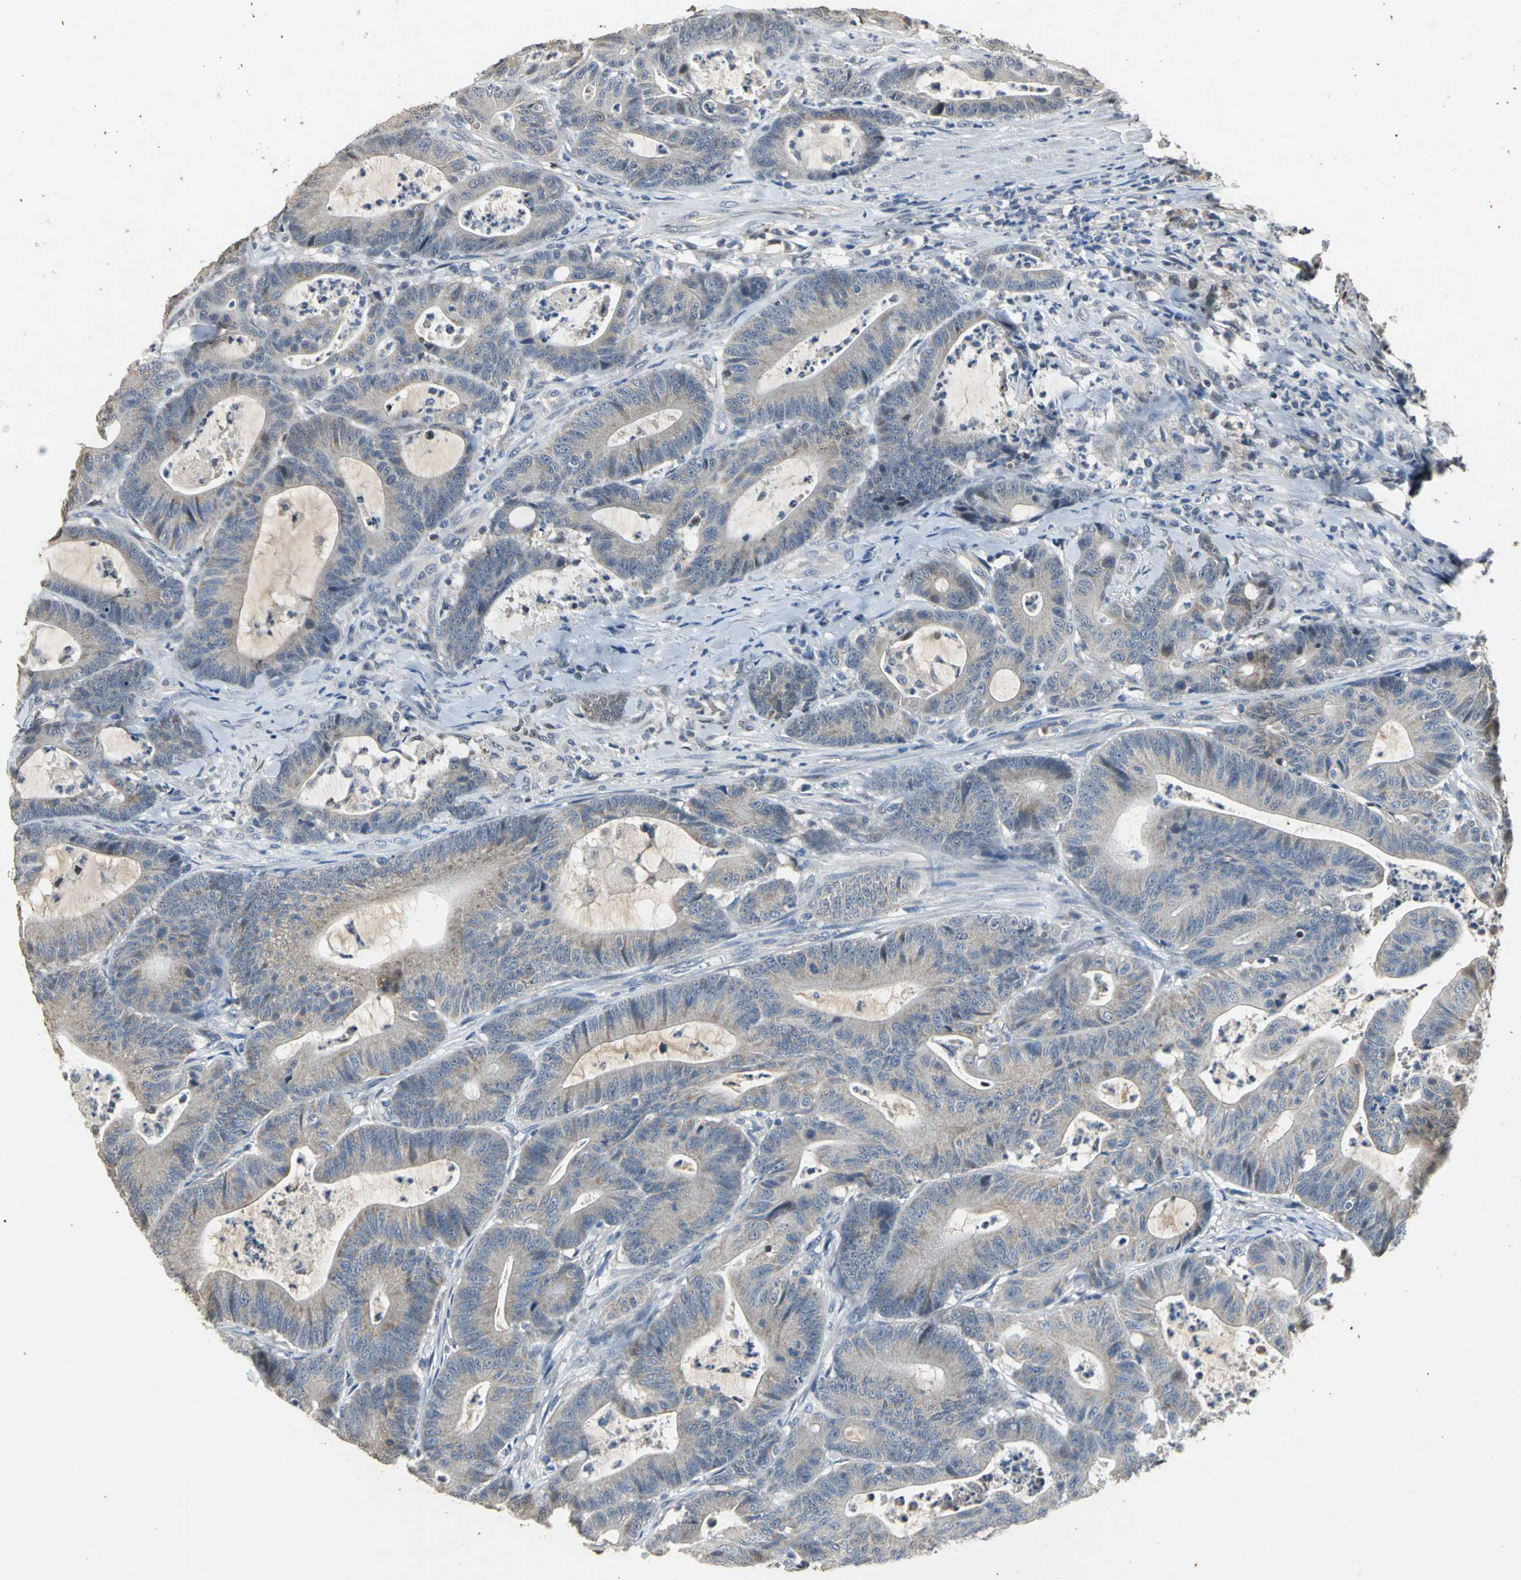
{"staining": {"intensity": "weak", "quantity": ">75%", "location": "cytoplasmic/membranous"}, "tissue": "colorectal cancer", "cell_type": "Tumor cells", "image_type": "cancer", "snomed": [{"axis": "morphology", "description": "Adenocarcinoma, NOS"}, {"axis": "topography", "description": "Colon"}], "caption": "Tumor cells demonstrate low levels of weak cytoplasmic/membranous positivity in approximately >75% of cells in human adenocarcinoma (colorectal). Ihc stains the protein in brown and the nuclei are stained blue.", "gene": "JADE3", "patient": {"sex": "female", "age": 84}}